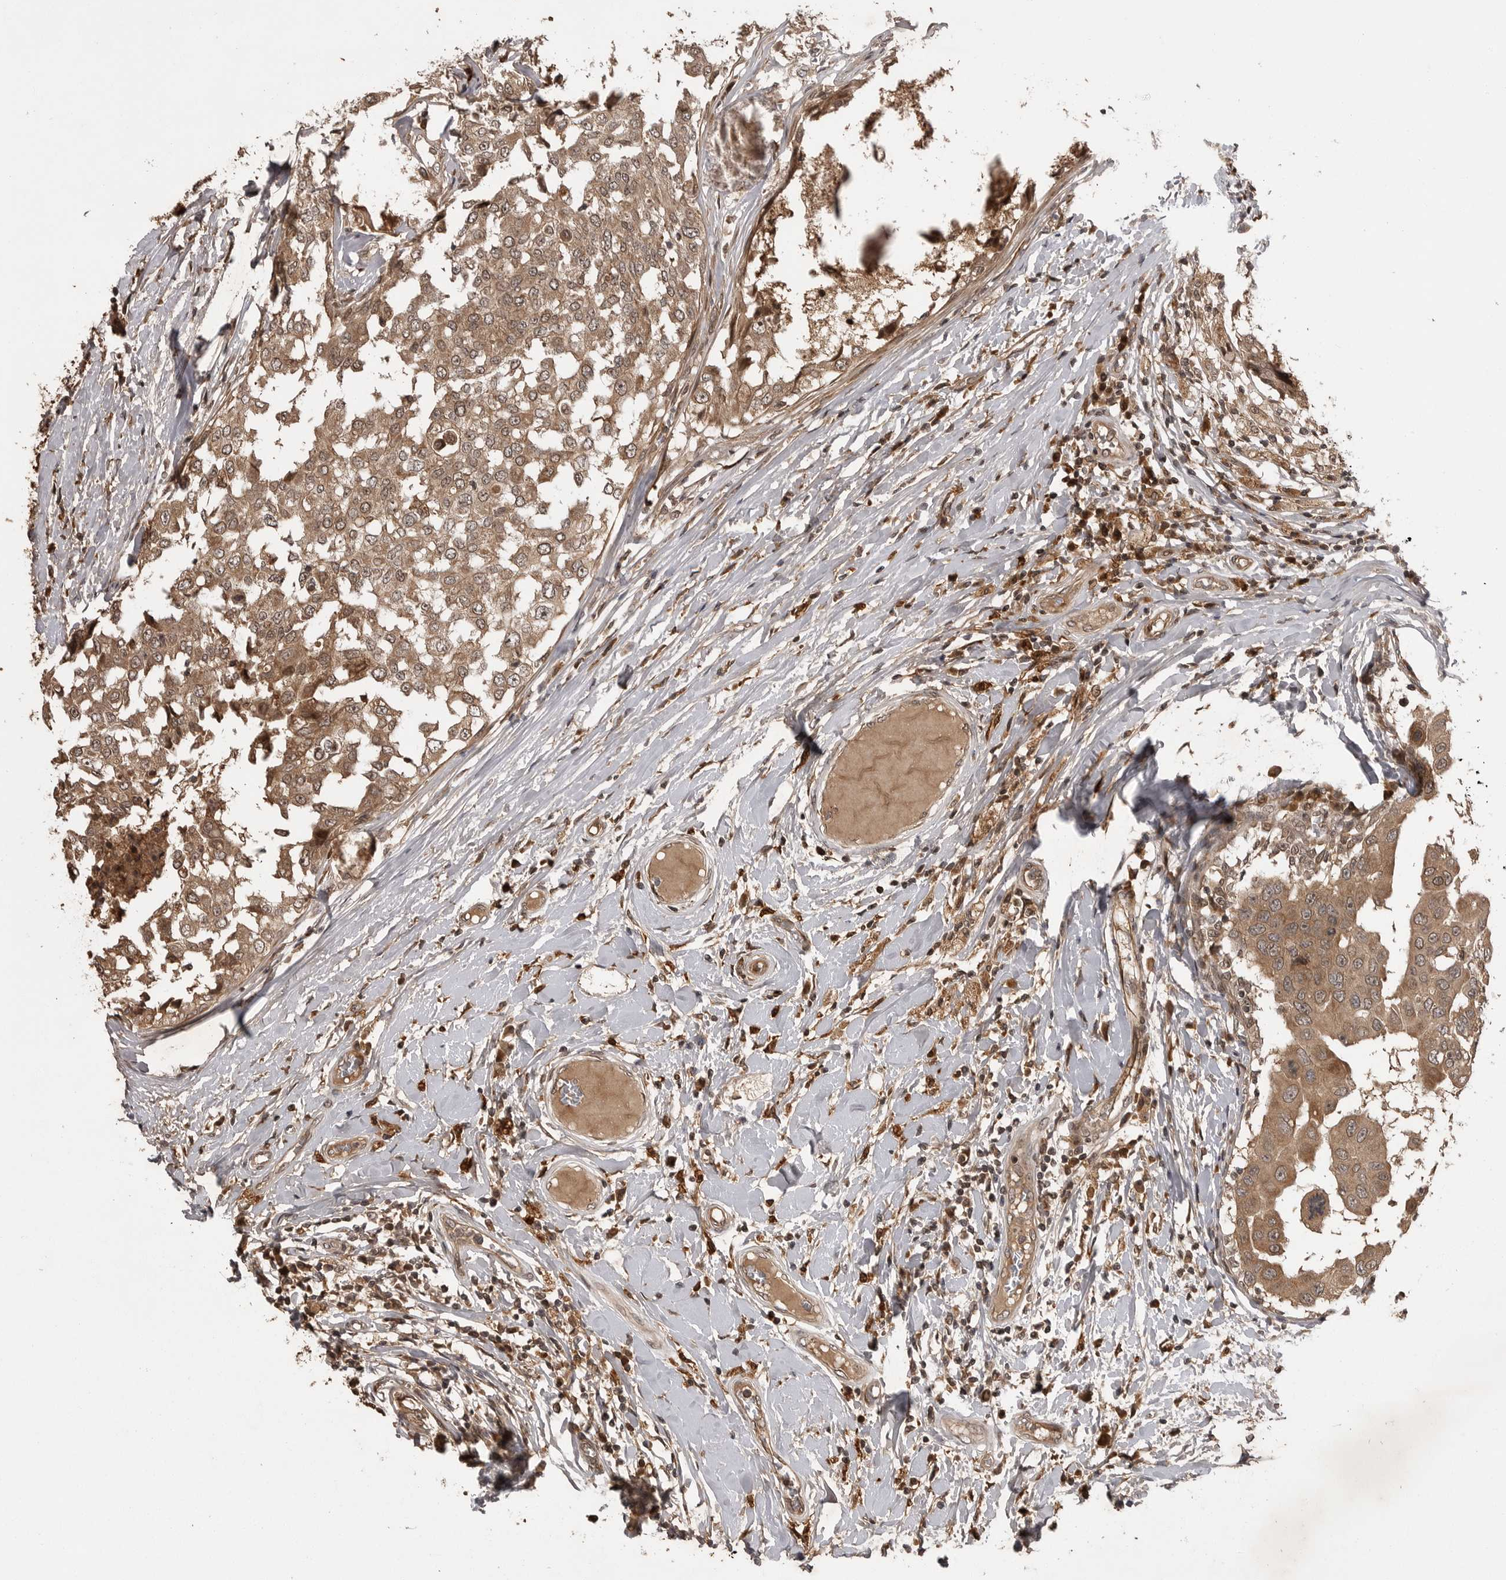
{"staining": {"intensity": "moderate", "quantity": ">75%", "location": "cytoplasmic/membranous"}, "tissue": "breast cancer", "cell_type": "Tumor cells", "image_type": "cancer", "snomed": [{"axis": "morphology", "description": "Duct carcinoma"}, {"axis": "topography", "description": "Breast"}], "caption": "Brown immunohistochemical staining in breast cancer displays moderate cytoplasmic/membranous positivity in approximately >75% of tumor cells.", "gene": "AKAP7", "patient": {"sex": "female", "age": 27}}